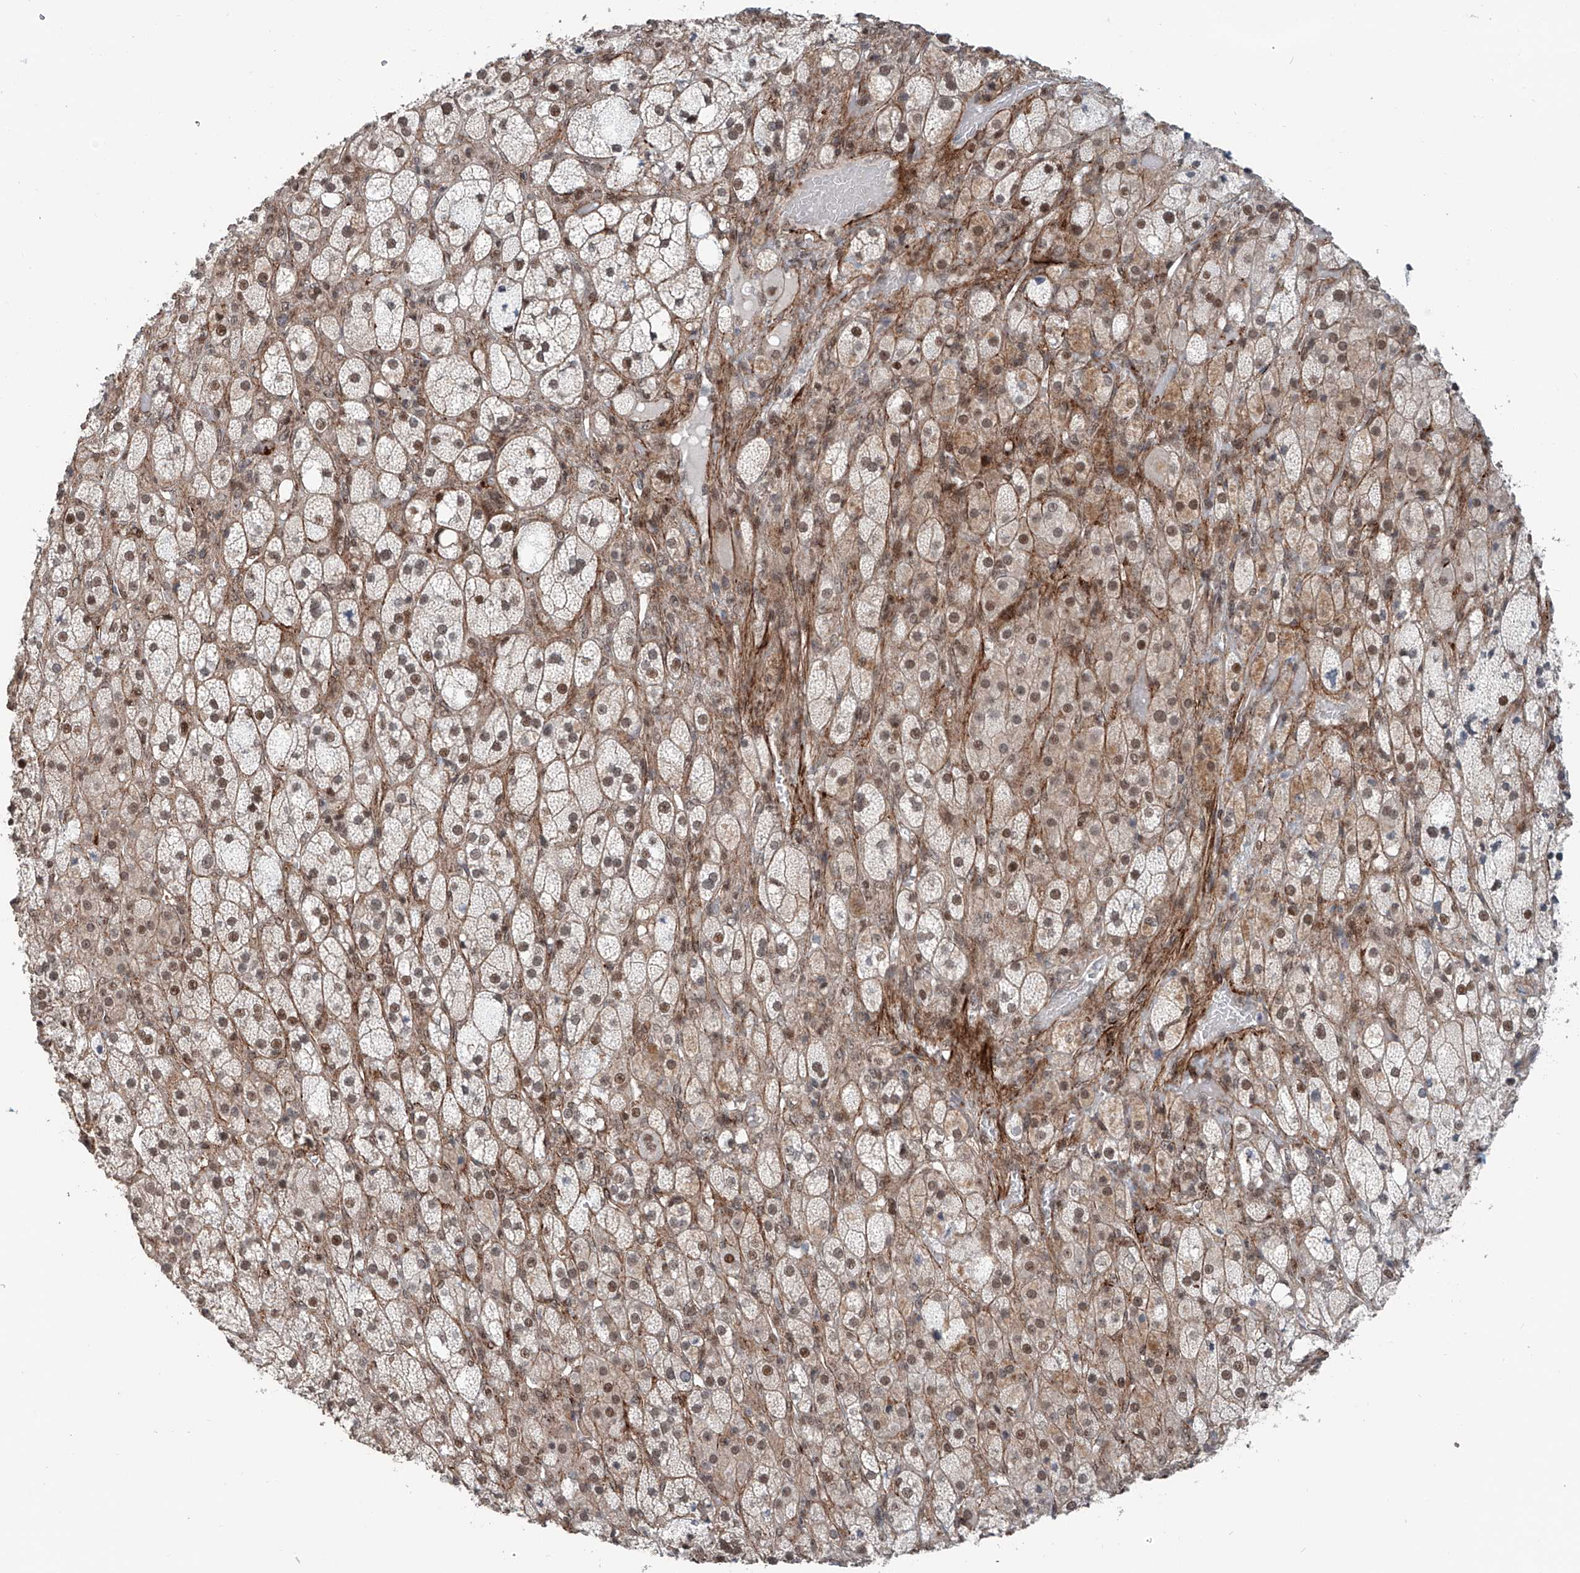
{"staining": {"intensity": "moderate", "quantity": "25%-75%", "location": "cytoplasmic/membranous,nuclear"}, "tissue": "adrenal gland", "cell_type": "Glandular cells", "image_type": "normal", "snomed": [{"axis": "morphology", "description": "Normal tissue, NOS"}, {"axis": "topography", "description": "Adrenal gland"}], "caption": "Moderate cytoplasmic/membranous,nuclear positivity for a protein is appreciated in approximately 25%-75% of glandular cells of benign adrenal gland using immunohistochemistry (IHC).", "gene": "SDE2", "patient": {"sex": "male", "age": 61}}